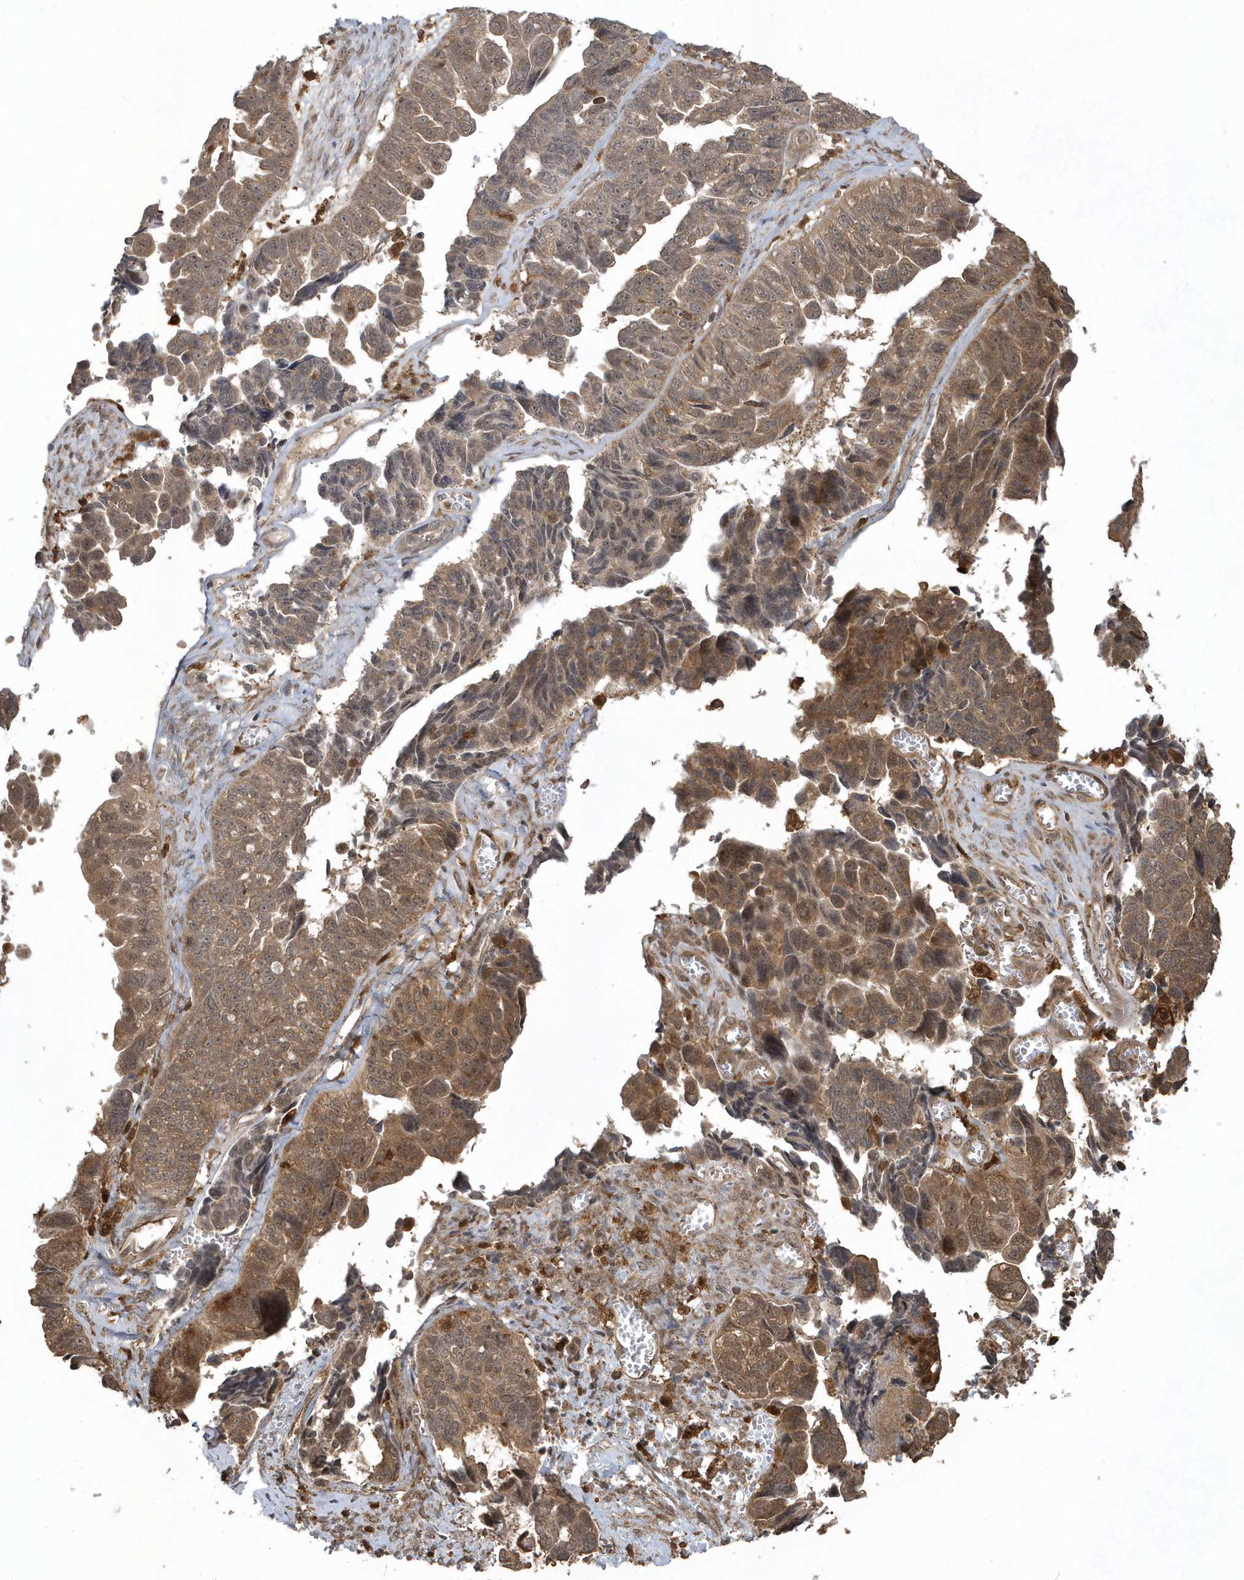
{"staining": {"intensity": "moderate", "quantity": ">75%", "location": "cytoplasmic/membranous"}, "tissue": "ovarian cancer", "cell_type": "Tumor cells", "image_type": "cancer", "snomed": [{"axis": "morphology", "description": "Cystadenocarcinoma, serous, NOS"}, {"axis": "topography", "description": "Ovary"}], "caption": "Immunohistochemistry (IHC) staining of serous cystadenocarcinoma (ovarian), which displays medium levels of moderate cytoplasmic/membranous staining in approximately >75% of tumor cells indicating moderate cytoplasmic/membranous protein positivity. The staining was performed using DAB (3,3'-diaminobenzidine) (brown) for protein detection and nuclei were counterstained in hematoxylin (blue).", "gene": "LACC1", "patient": {"sex": "female", "age": 79}}